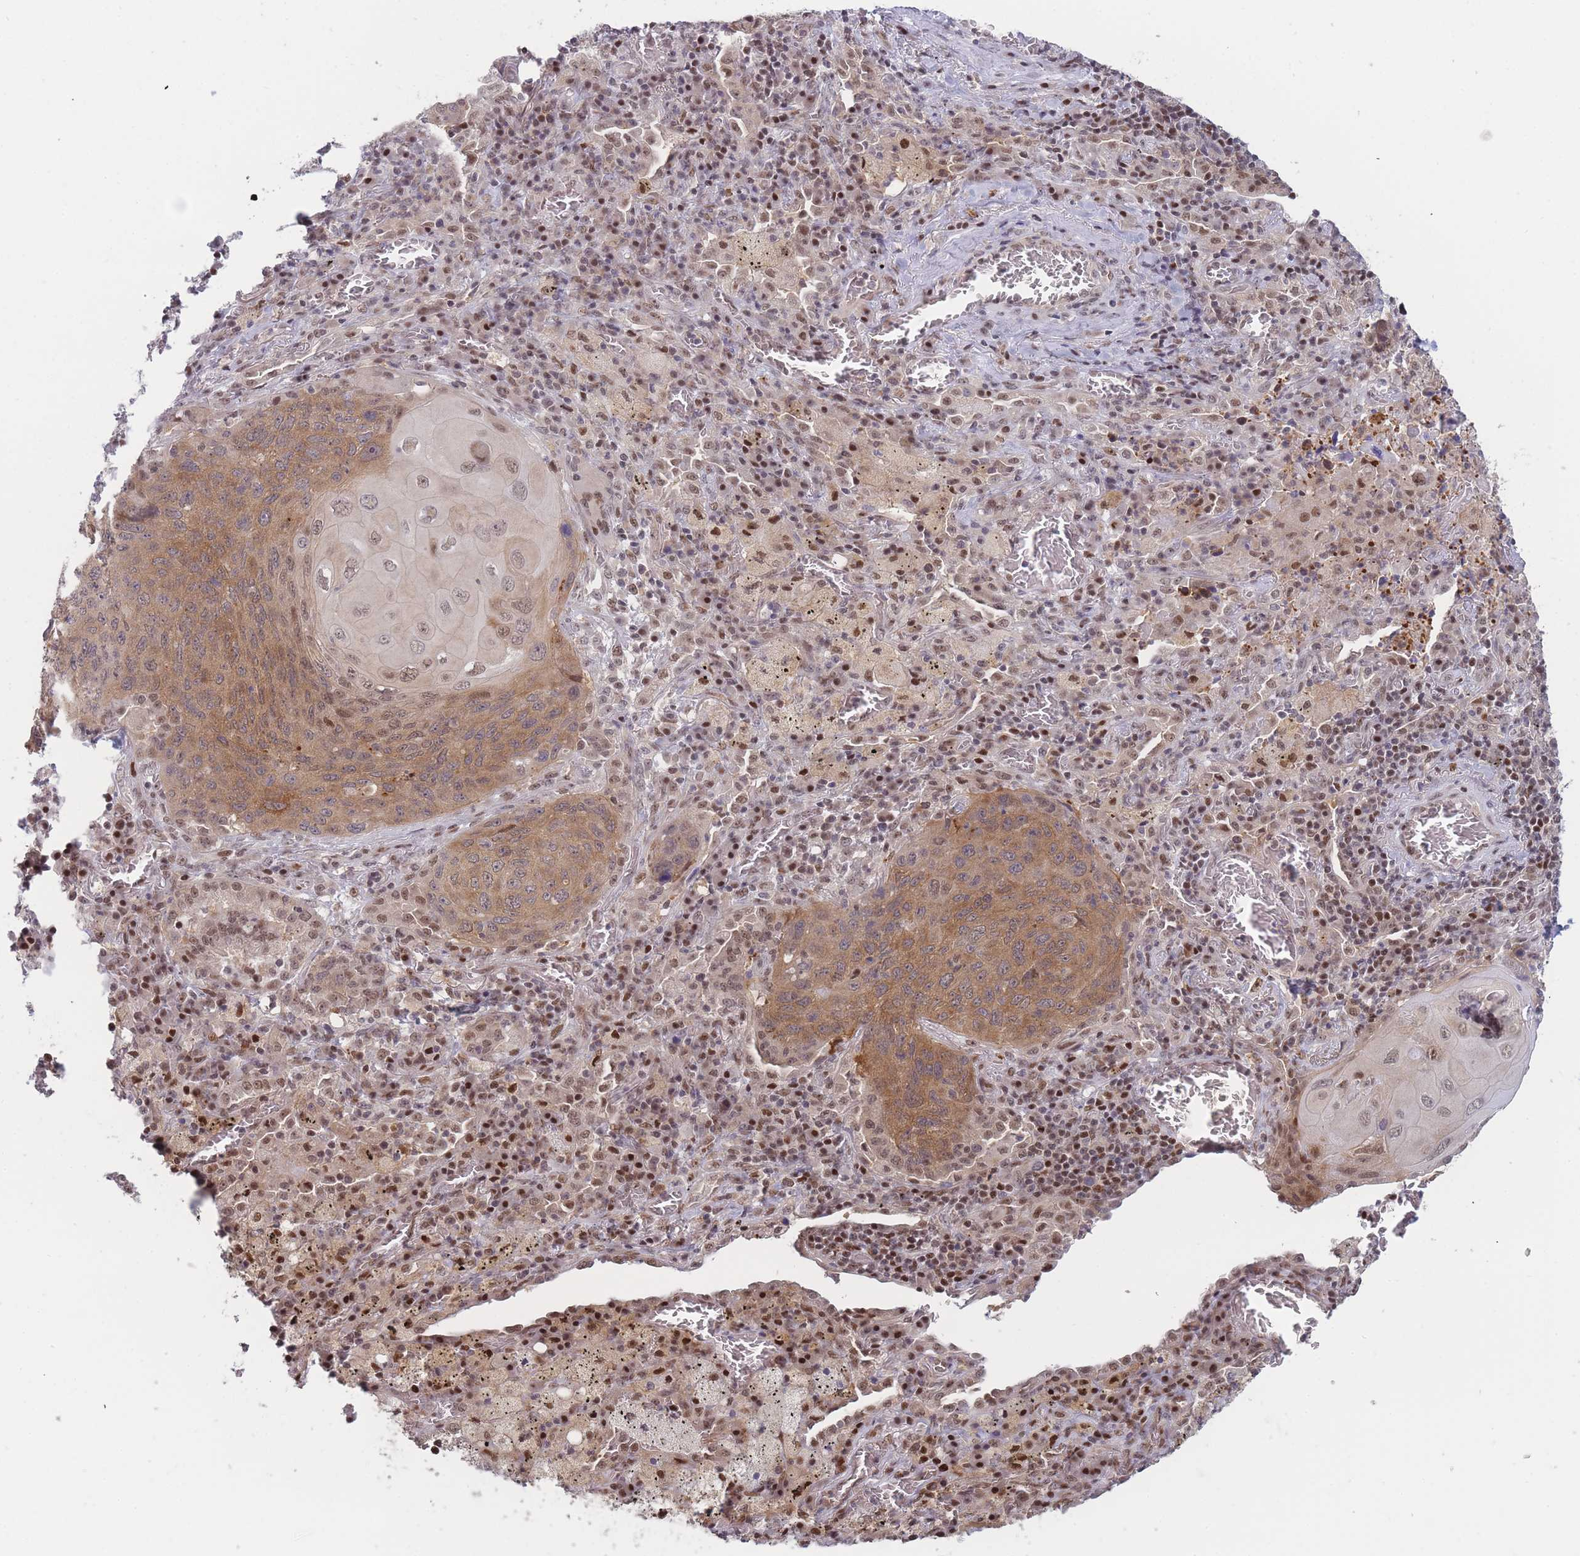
{"staining": {"intensity": "moderate", "quantity": ">75%", "location": "cytoplasmic/membranous,nuclear"}, "tissue": "lung cancer", "cell_type": "Tumor cells", "image_type": "cancer", "snomed": [{"axis": "morphology", "description": "Squamous cell carcinoma, NOS"}, {"axis": "topography", "description": "Lung"}], "caption": "Immunohistochemical staining of human lung squamous cell carcinoma demonstrates medium levels of moderate cytoplasmic/membranous and nuclear protein staining in about >75% of tumor cells. (DAB (3,3'-diaminobenzidine) IHC, brown staining for protein, blue staining for nuclei).", "gene": "DEAF1", "patient": {"sex": "female", "age": 63}}